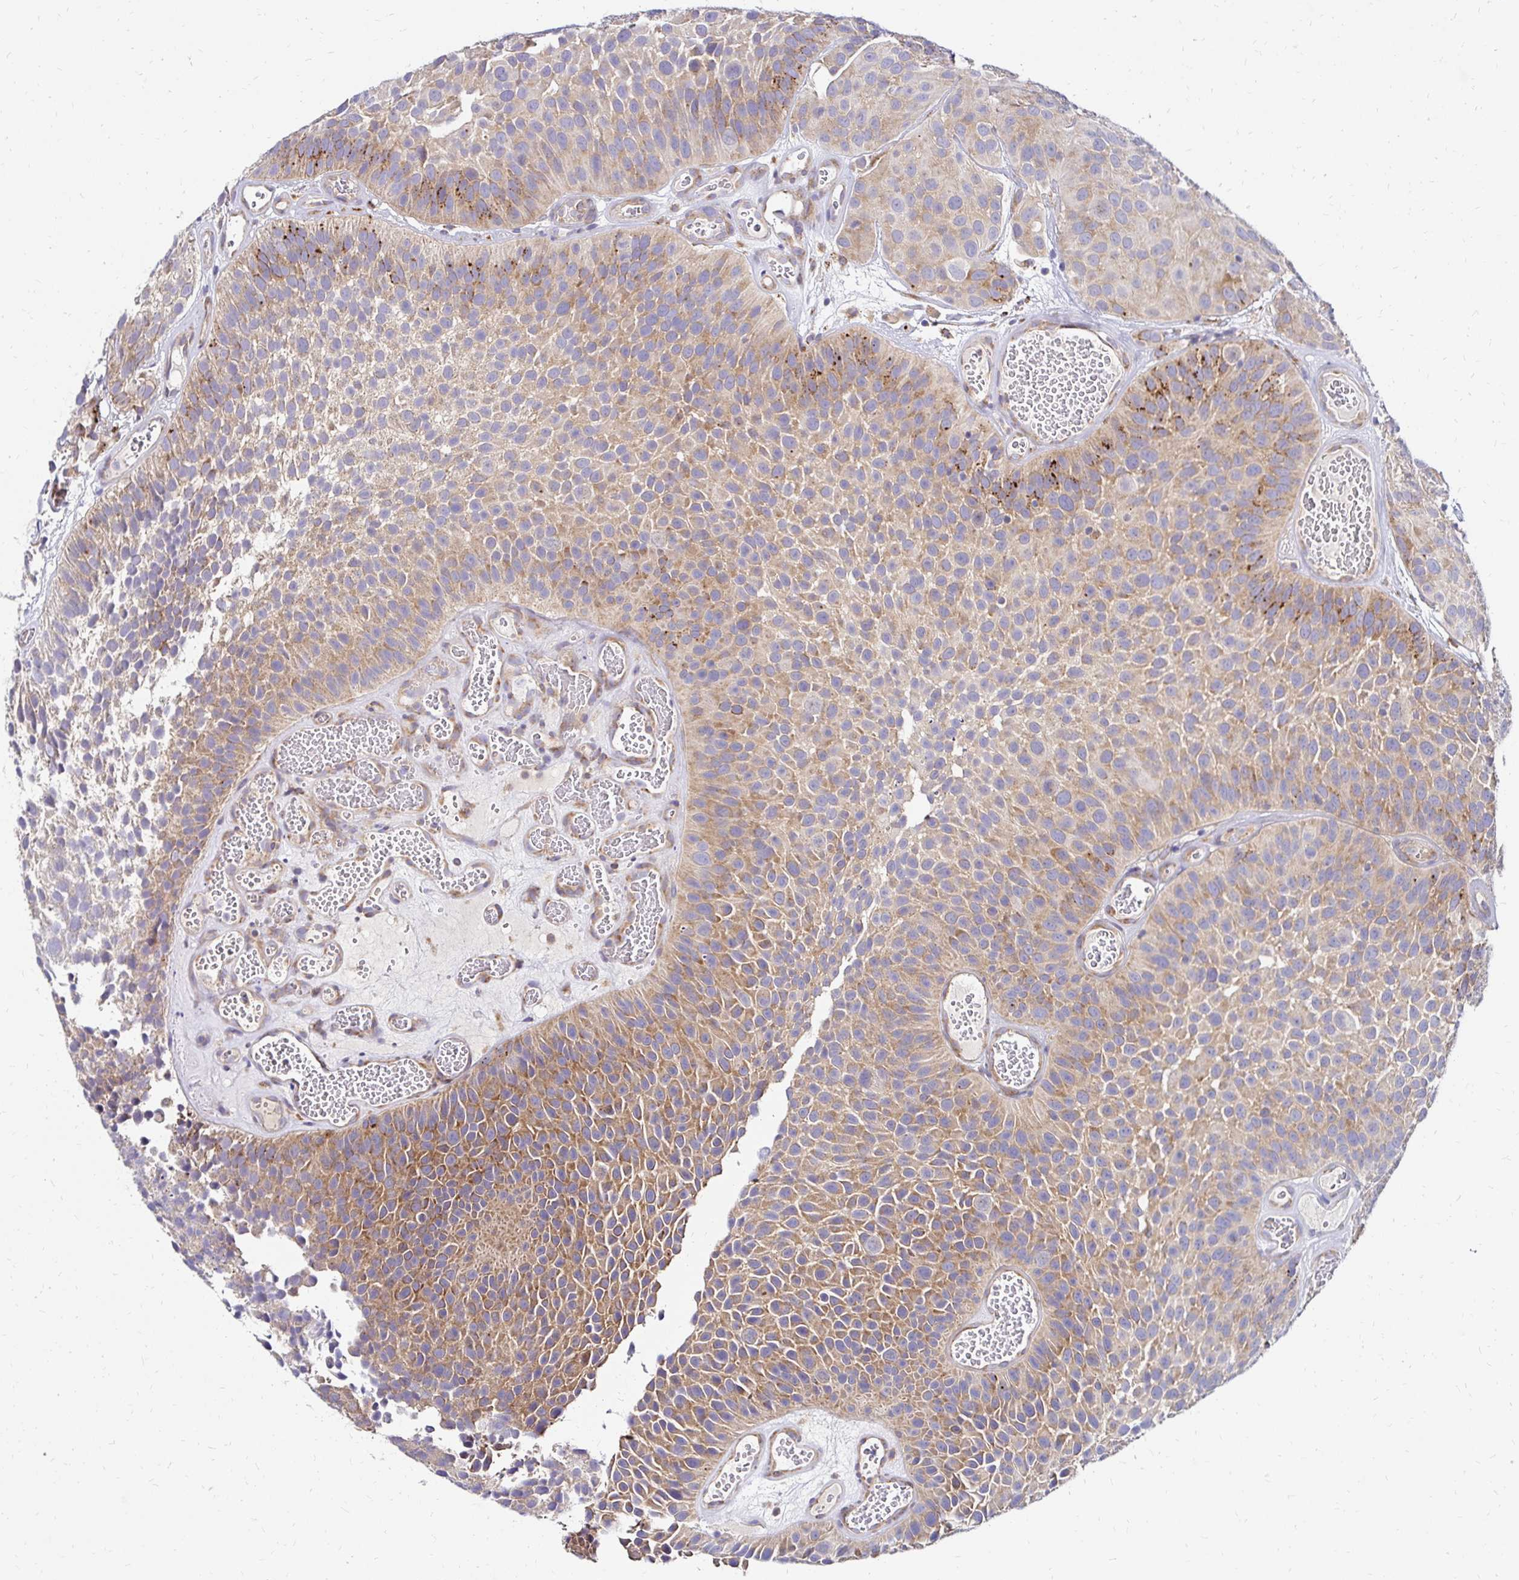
{"staining": {"intensity": "weak", "quantity": ">75%", "location": "cytoplasmic/membranous"}, "tissue": "urothelial cancer", "cell_type": "Tumor cells", "image_type": "cancer", "snomed": [{"axis": "morphology", "description": "Urothelial carcinoma, Low grade"}, {"axis": "topography", "description": "Urinary bladder"}], "caption": "A low amount of weak cytoplasmic/membranous staining is seen in approximately >75% of tumor cells in low-grade urothelial carcinoma tissue.", "gene": "IDUA", "patient": {"sex": "male", "age": 76}}